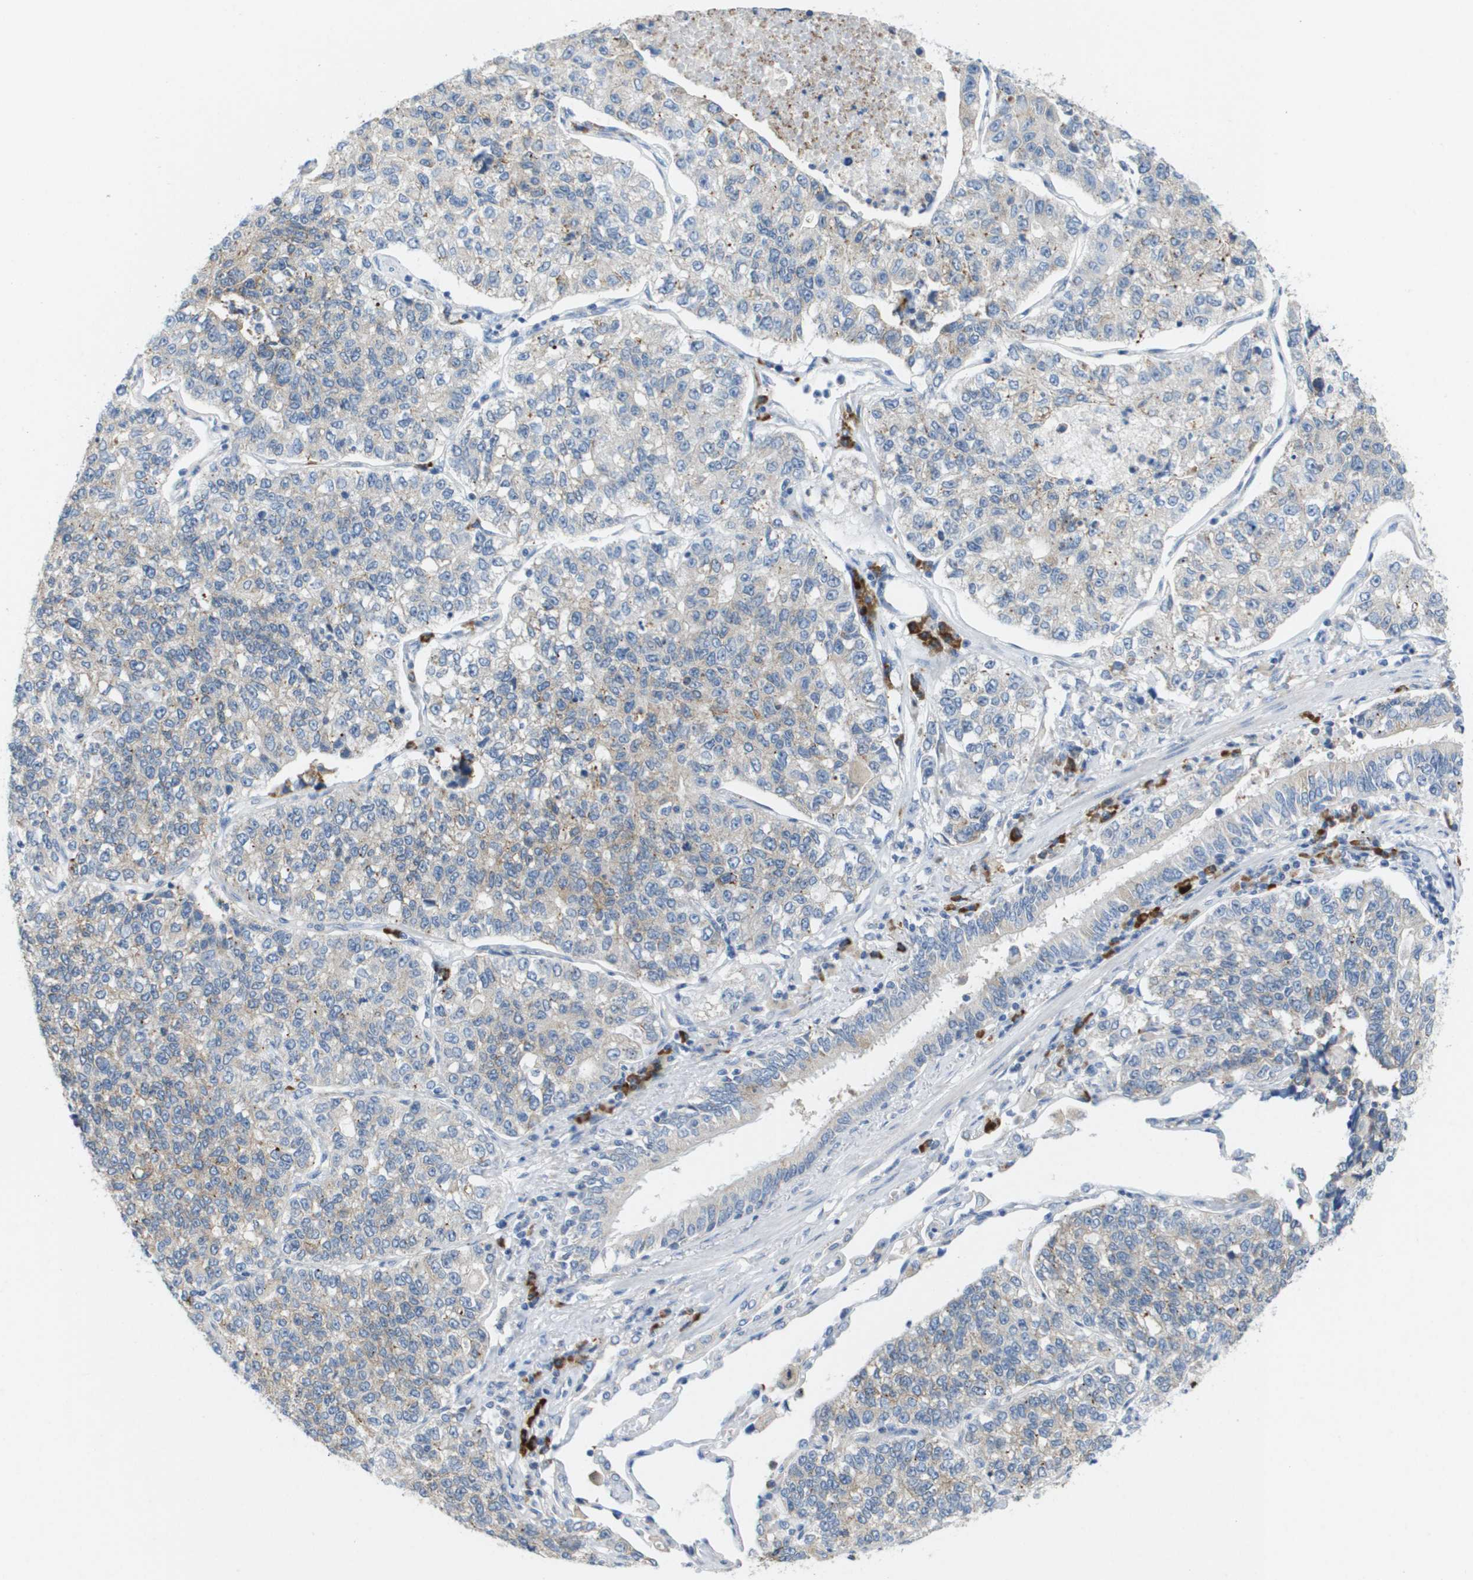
{"staining": {"intensity": "weak", "quantity": "<25%", "location": "cytoplasmic/membranous"}, "tissue": "lung cancer", "cell_type": "Tumor cells", "image_type": "cancer", "snomed": [{"axis": "morphology", "description": "Adenocarcinoma, NOS"}, {"axis": "topography", "description": "Lung"}], "caption": "The IHC photomicrograph has no significant positivity in tumor cells of lung cancer (adenocarcinoma) tissue. Nuclei are stained in blue.", "gene": "CD3G", "patient": {"sex": "male", "age": 49}}